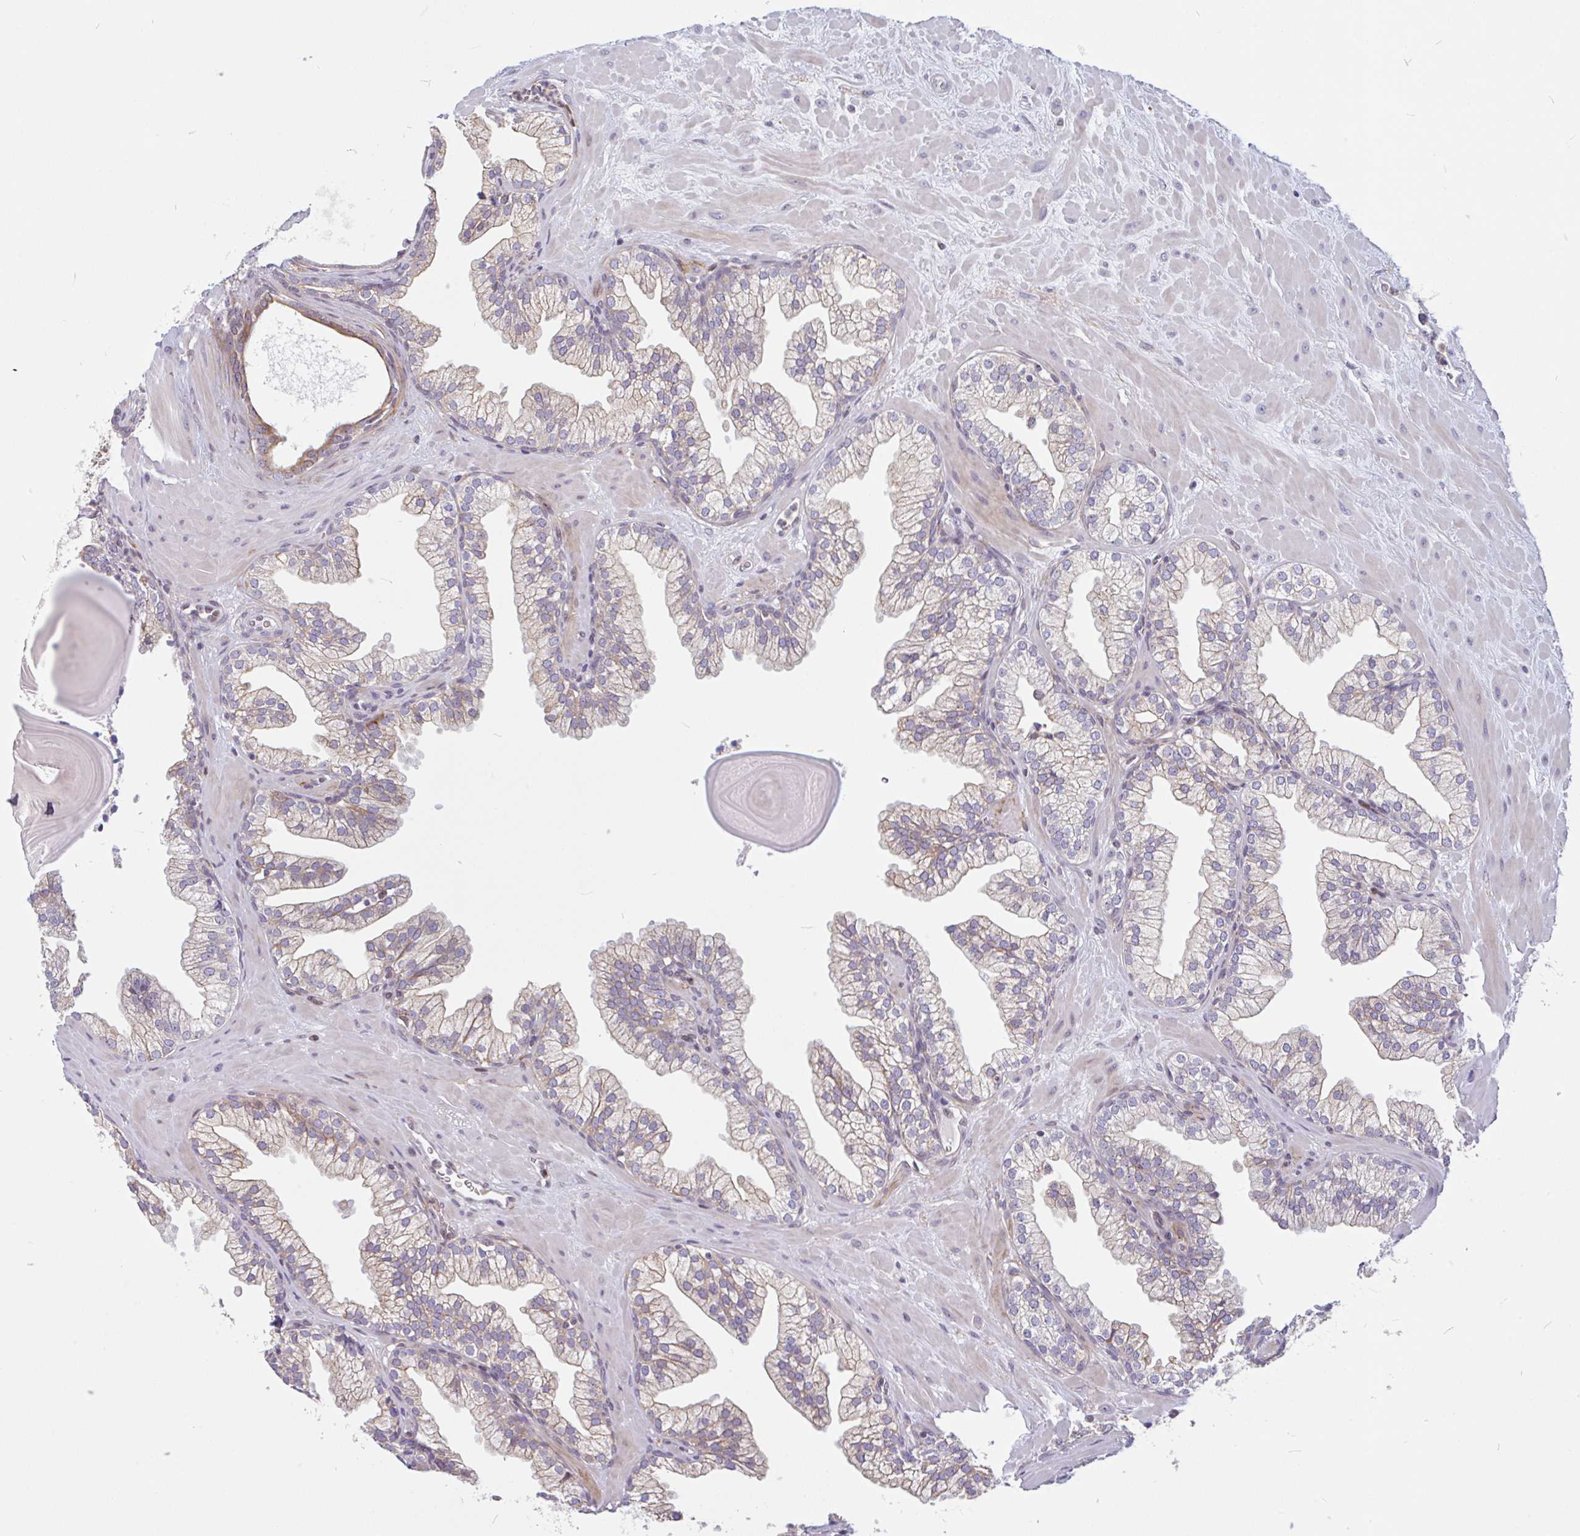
{"staining": {"intensity": "moderate", "quantity": "<25%", "location": "cytoplasmic/membranous"}, "tissue": "prostate", "cell_type": "Glandular cells", "image_type": "normal", "snomed": [{"axis": "morphology", "description": "Normal tissue, NOS"}, {"axis": "topography", "description": "Prostate"}, {"axis": "topography", "description": "Peripheral nerve tissue"}], "caption": "Immunohistochemistry of unremarkable prostate exhibits low levels of moderate cytoplasmic/membranous positivity in approximately <25% of glandular cells.", "gene": "TMEM119", "patient": {"sex": "male", "age": 61}}